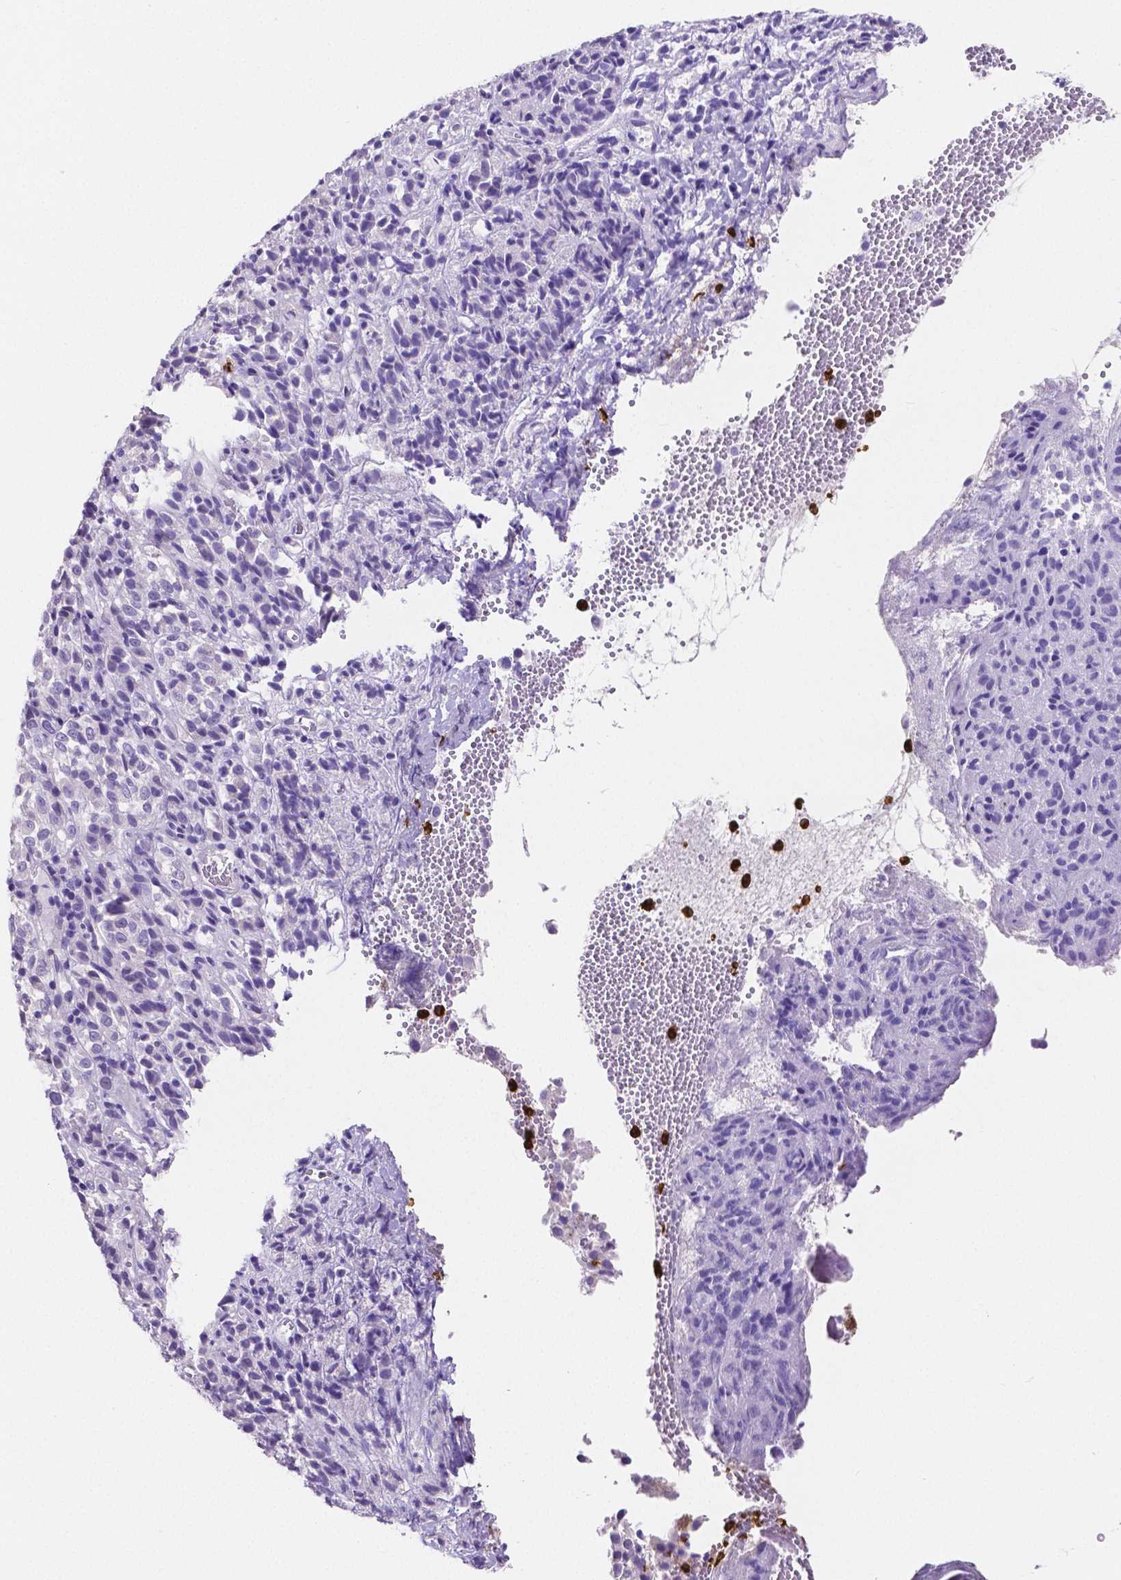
{"staining": {"intensity": "negative", "quantity": "none", "location": "none"}, "tissue": "melanoma", "cell_type": "Tumor cells", "image_type": "cancer", "snomed": [{"axis": "morphology", "description": "Malignant melanoma, Metastatic site"}, {"axis": "topography", "description": "Brain"}], "caption": "This image is of melanoma stained with immunohistochemistry (IHC) to label a protein in brown with the nuclei are counter-stained blue. There is no staining in tumor cells.", "gene": "MMP9", "patient": {"sex": "female", "age": 56}}